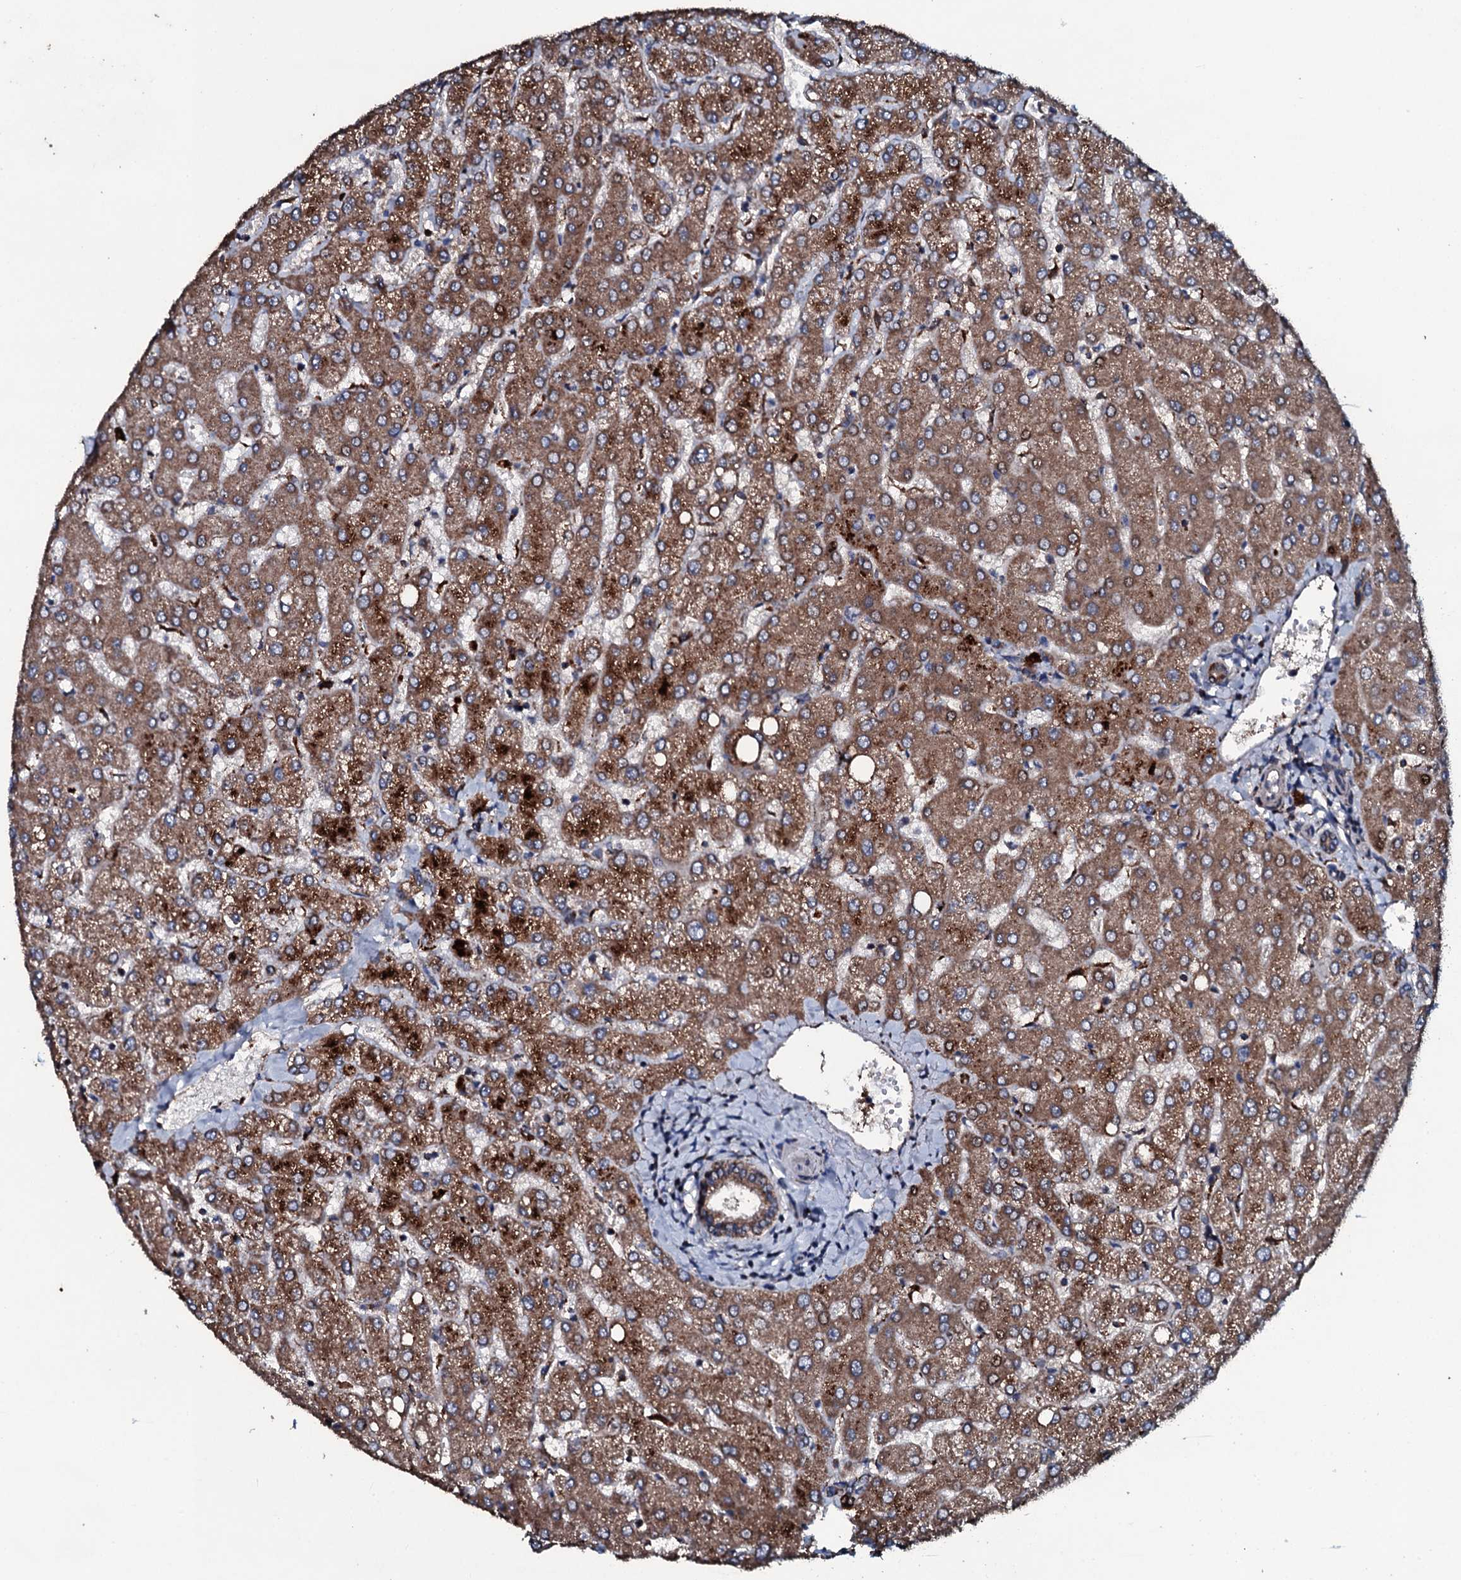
{"staining": {"intensity": "moderate", "quantity": ">75%", "location": "cytoplasmic/membranous"}, "tissue": "liver", "cell_type": "Cholangiocytes", "image_type": "normal", "snomed": [{"axis": "morphology", "description": "Normal tissue, NOS"}, {"axis": "topography", "description": "Liver"}], "caption": "Immunohistochemistry histopathology image of unremarkable liver: liver stained using IHC shows medium levels of moderate protein expression localized specifically in the cytoplasmic/membranous of cholangiocytes, appearing as a cytoplasmic/membranous brown color.", "gene": "DYNC2I2", "patient": {"sex": "female", "age": 54}}